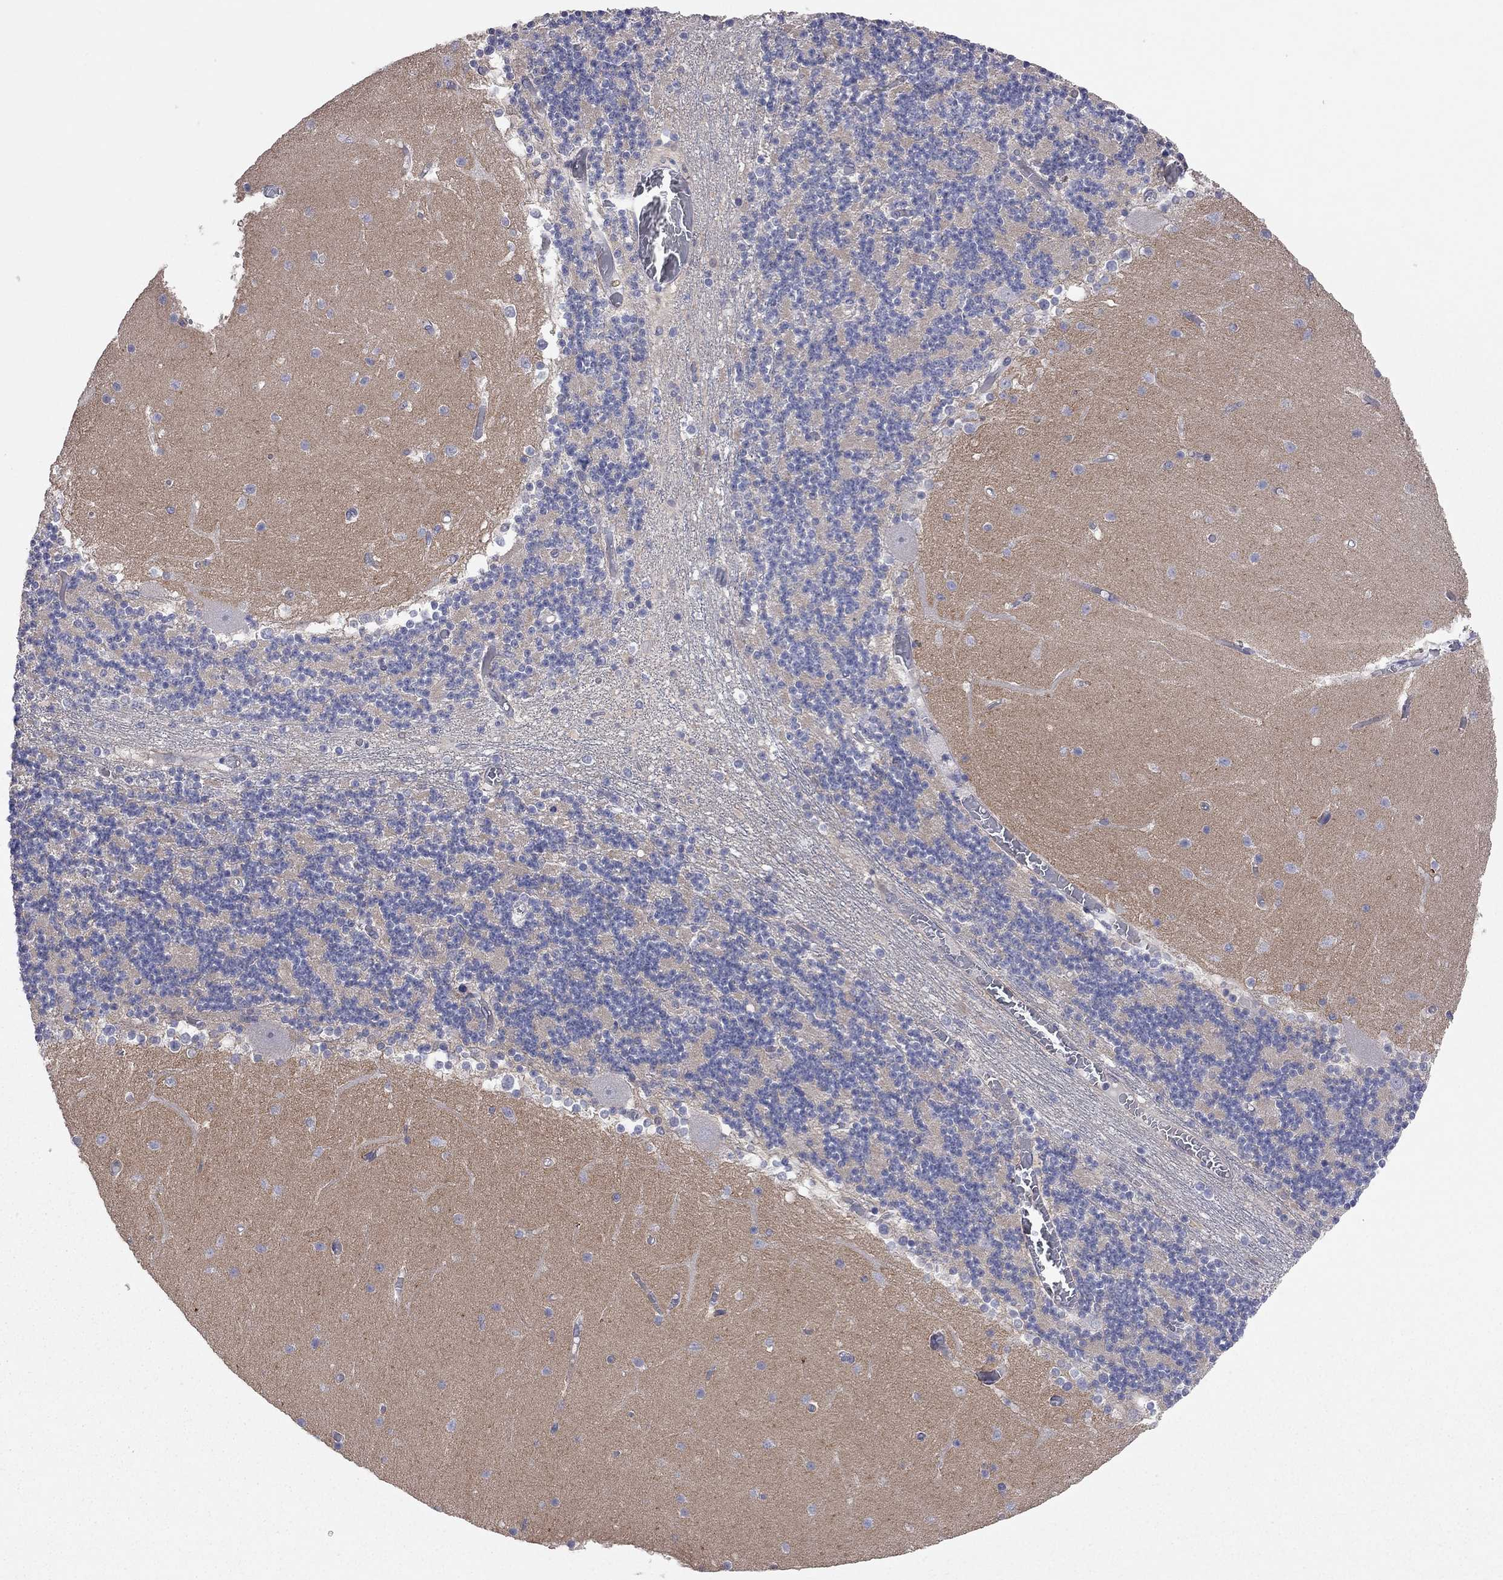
{"staining": {"intensity": "negative", "quantity": "none", "location": "none"}, "tissue": "cerebellum", "cell_type": "Cells in granular layer", "image_type": "normal", "snomed": [{"axis": "morphology", "description": "Normal tissue, NOS"}, {"axis": "topography", "description": "Cerebellum"}], "caption": "Protein analysis of normal cerebellum exhibits no significant staining in cells in granular layer.", "gene": "KCNB1", "patient": {"sex": "female", "age": 28}}